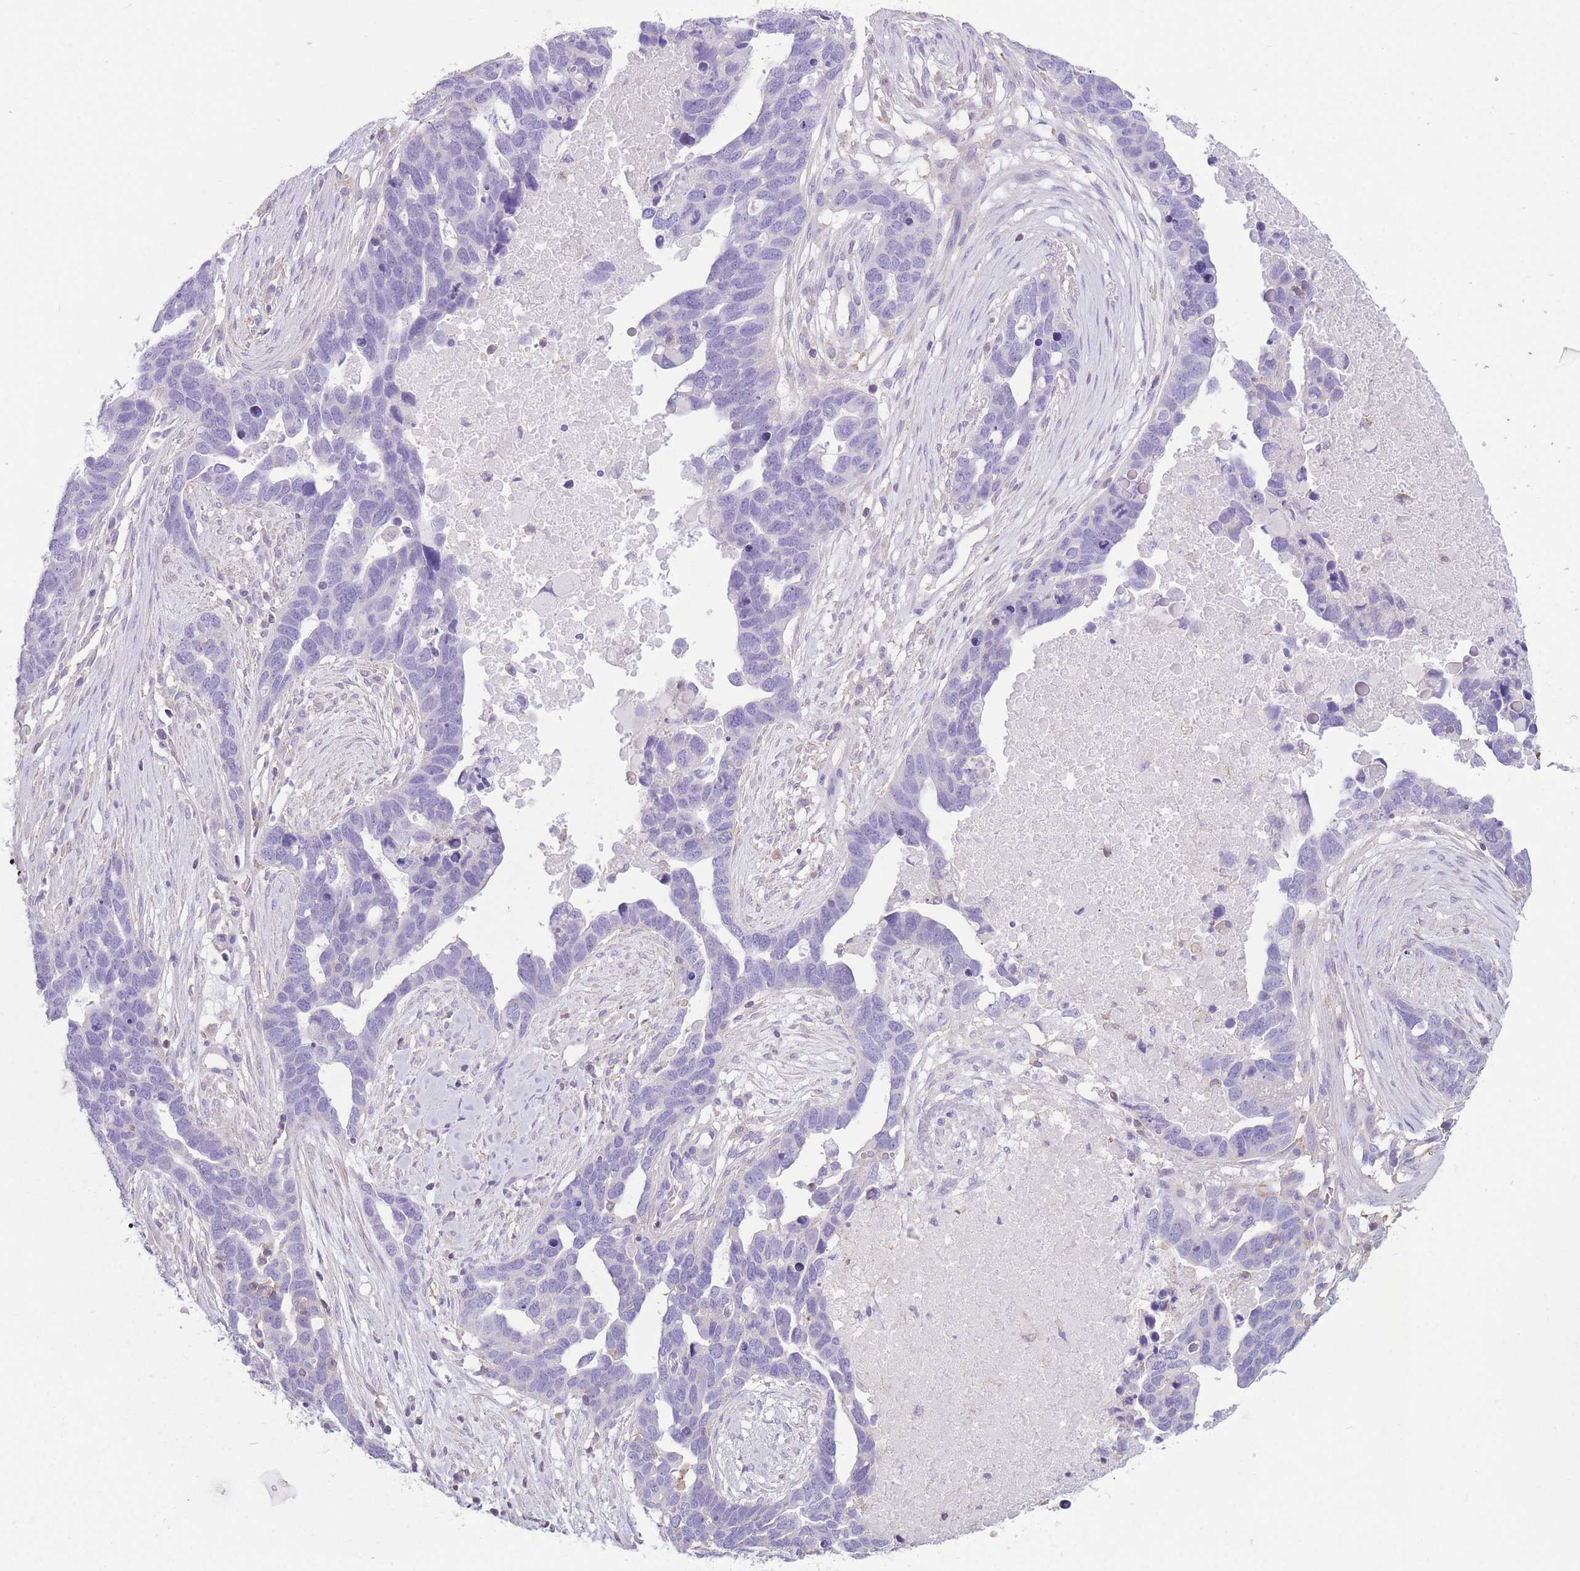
{"staining": {"intensity": "negative", "quantity": "none", "location": "none"}, "tissue": "ovarian cancer", "cell_type": "Tumor cells", "image_type": "cancer", "snomed": [{"axis": "morphology", "description": "Cystadenocarcinoma, serous, NOS"}, {"axis": "topography", "description": "Ovary"}], "caption": "The micrograph demonstrates no staining of tumor cells in ovarian cancer.", "gene": "PDHA1", "patient": {"sex": "female", "age": 54}}